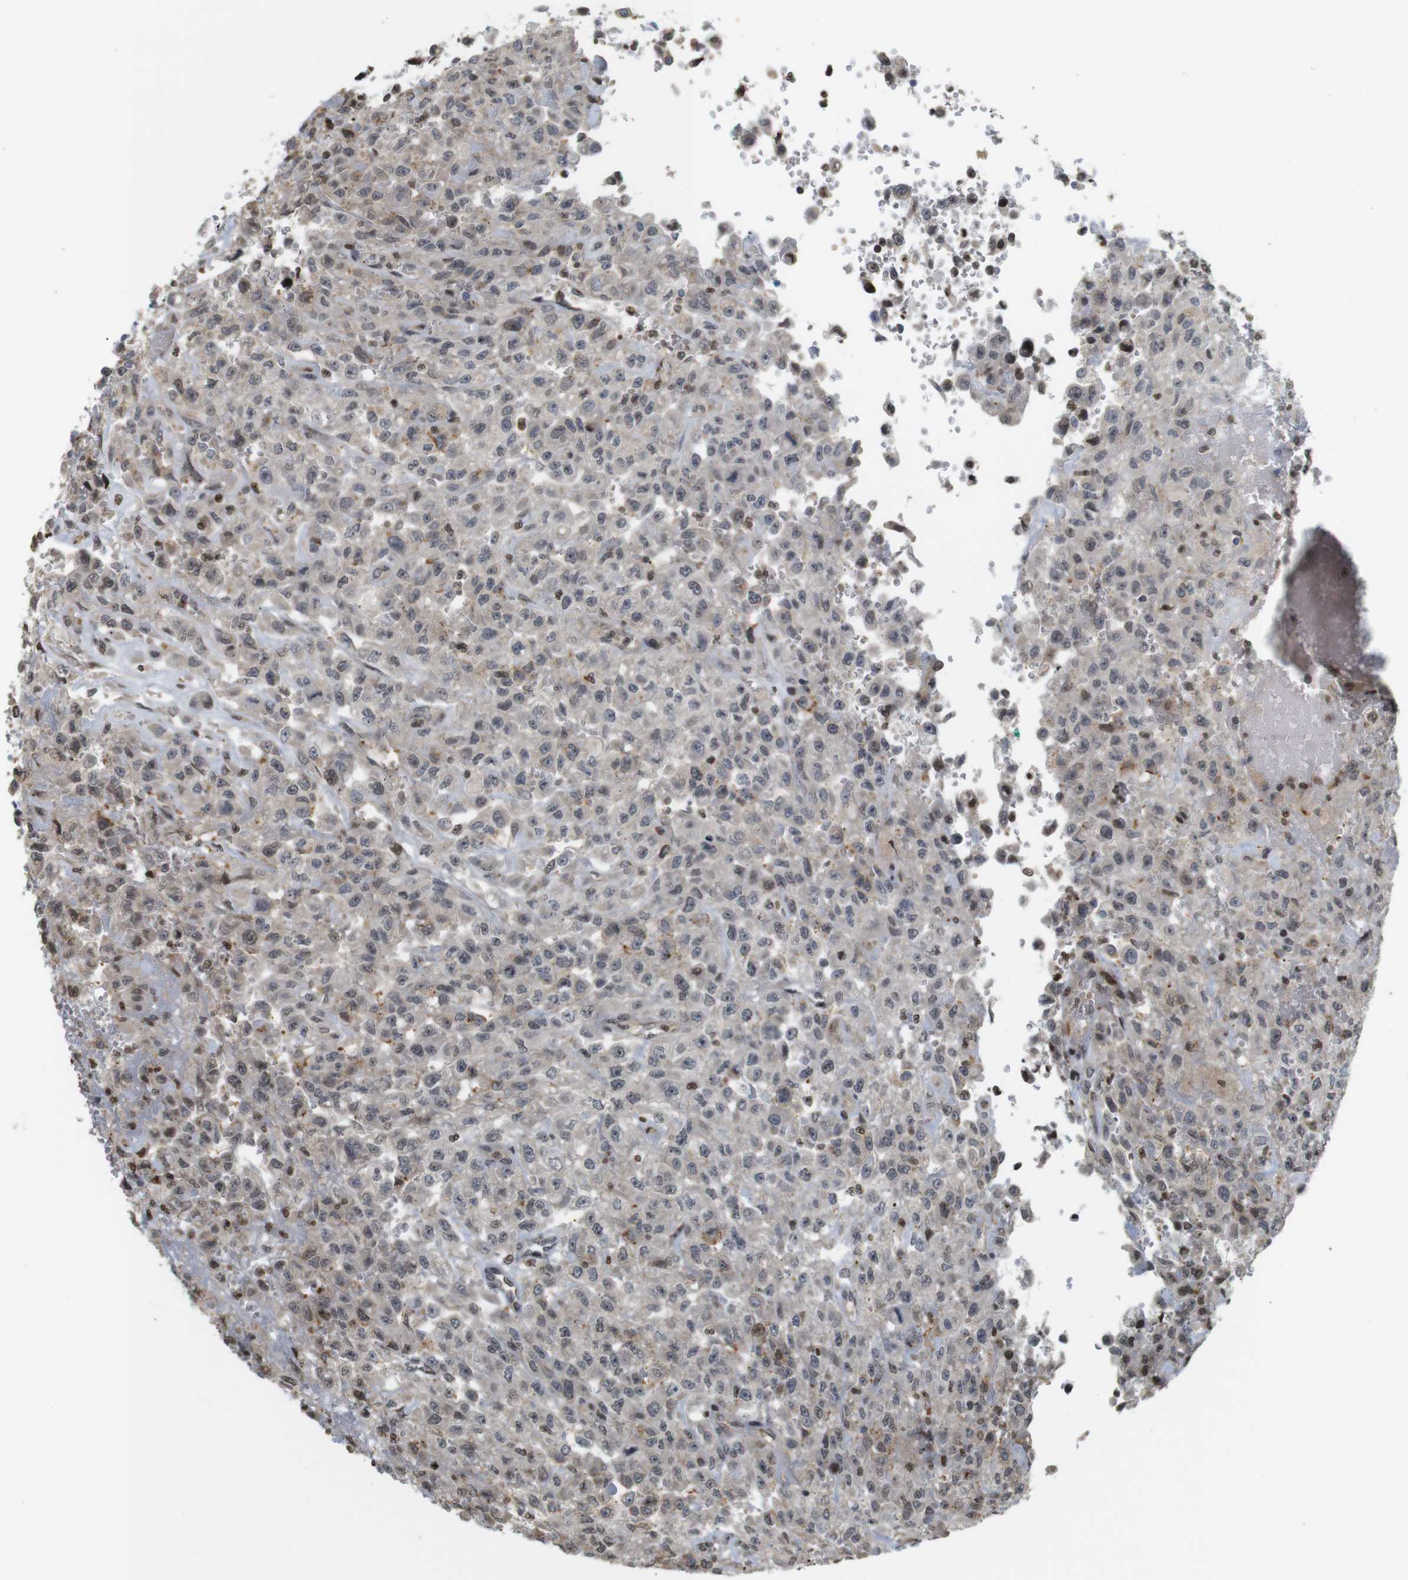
{"staining": {"intensity": "moderate", "quantity": "<25%", "location": "nuclear"}, "tissue": "urothelial cancer", "cell_type": "Tumor cells", "image_type": "cancer", "snomed": [{"axis": "morphology", "description": "Urothelial carcinoma, High grade"}, {"axis": "topography", "description": "Urinary bladder"}], "caption": "About <25% of tumor cells in human urothelial cancer display moderate nuclear protein staining as visualized by brown immunohistochemical staining.", "gene": "MBD1", "patient": {"sex": "male", "age": 46}}